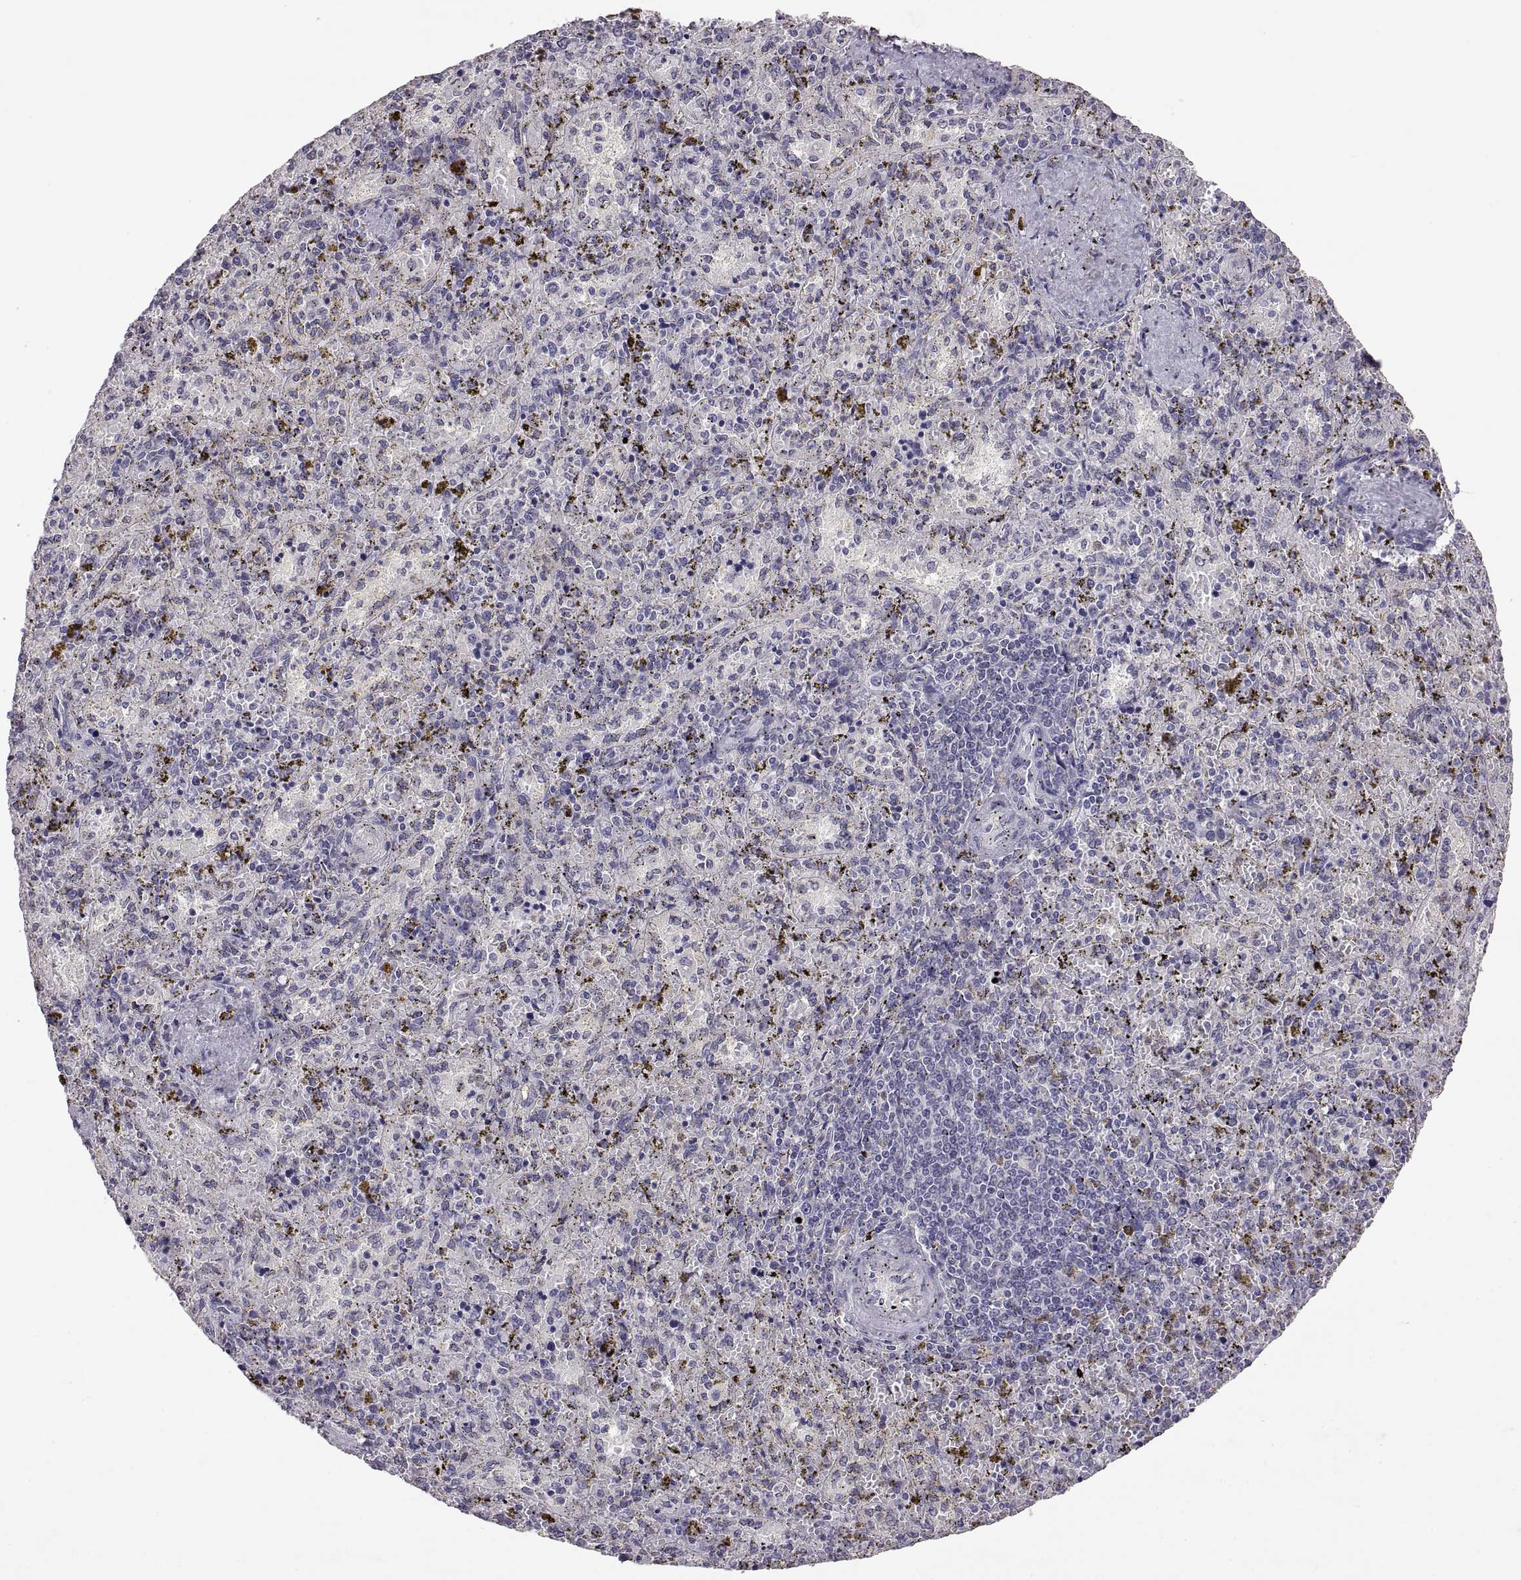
{"staining": {"intensity": "negative", "quantity": "none", "location": "none"}, "tissue": "spleen", "cell_type": "Cells in red pulp", "image_type": "normal", "snomed": [{"axis": "morphology", "description": "Normal tissue, NOS"}, {"axis": "topography", "description": "Spleen"}], "caption": "Immunohistochemical staining of benign spleen displays no significant staining in cells in red pulp.", "gene": "DEFB136", "patient": {"sex": "female", "age": 50}}